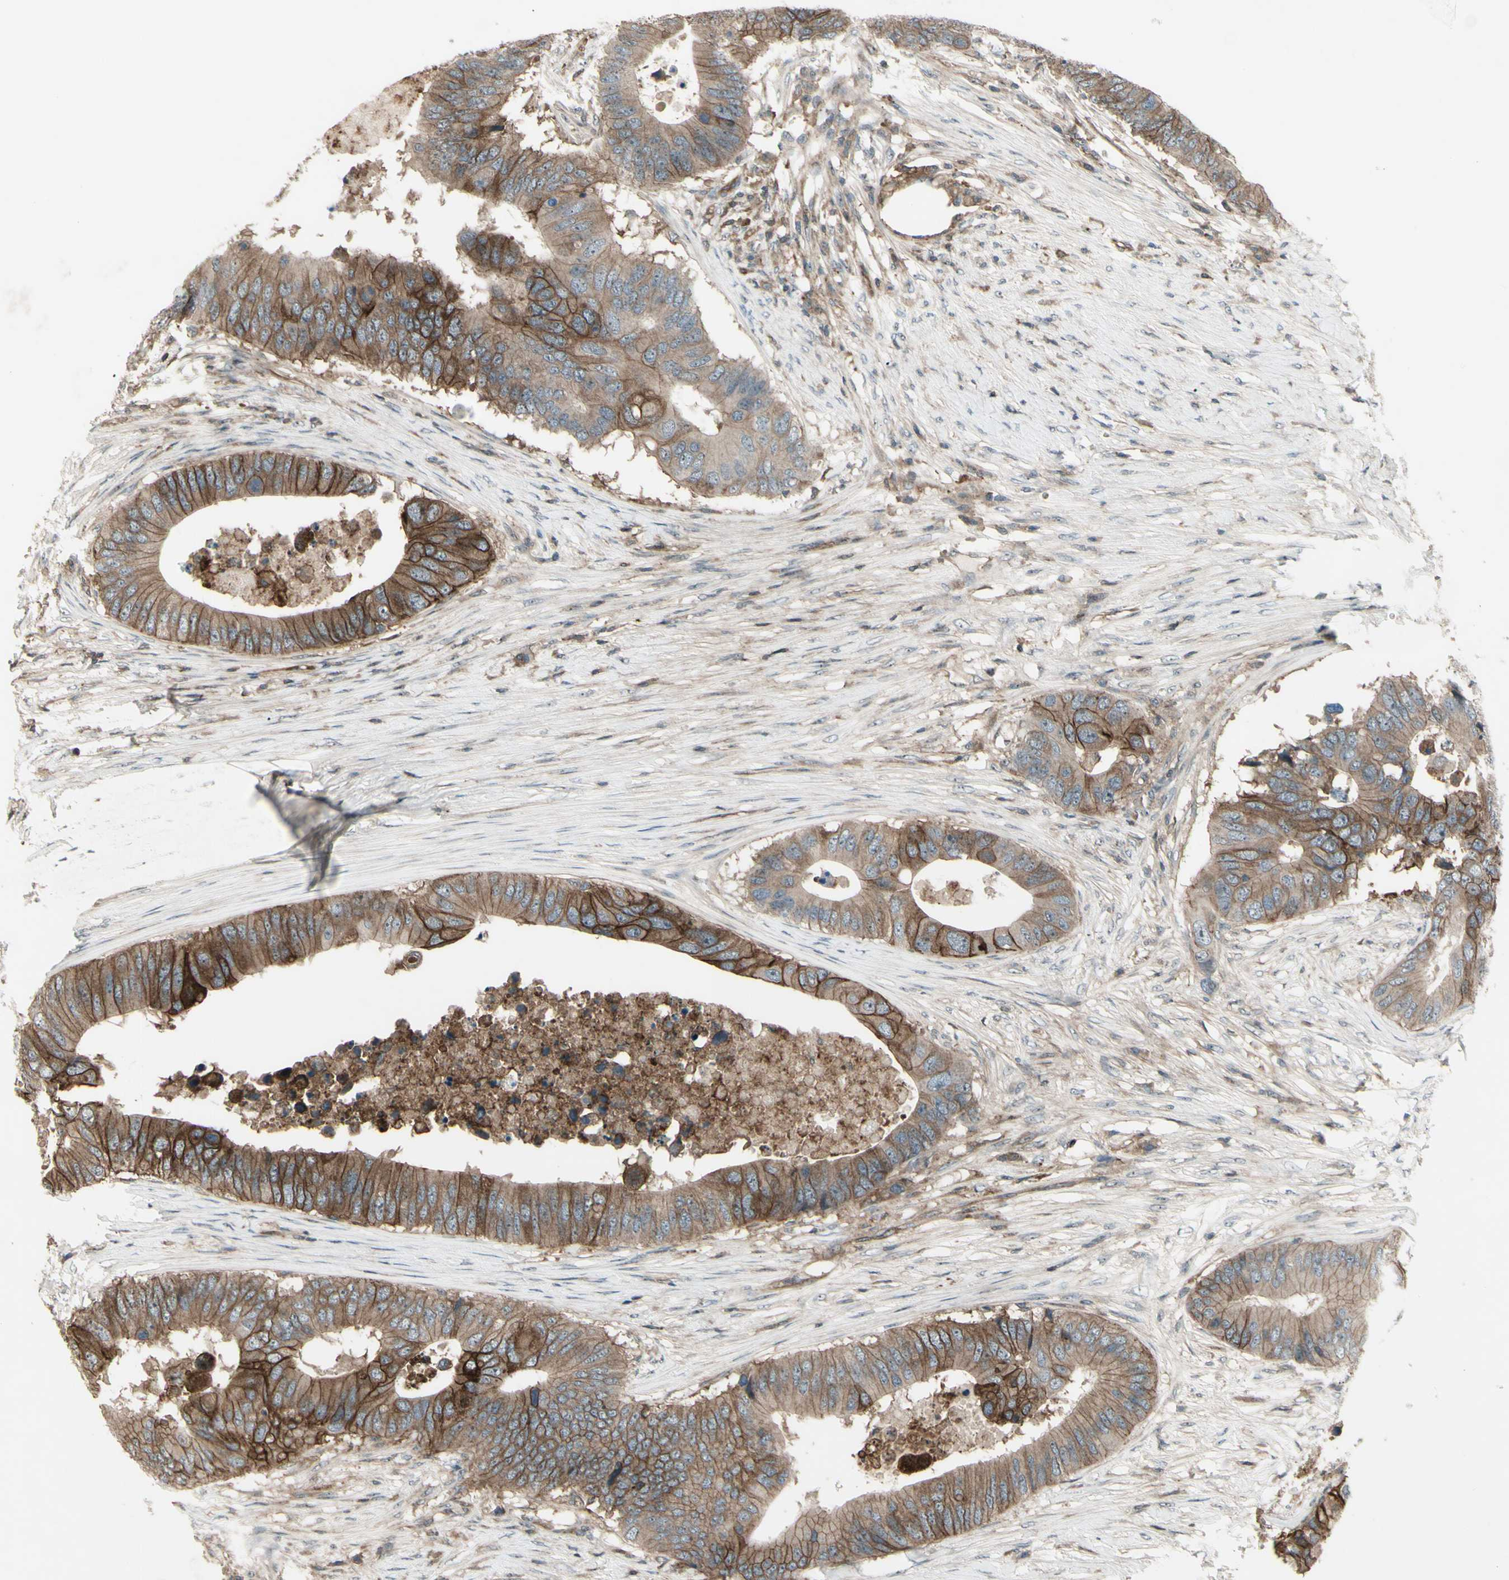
{"staining": {"intensity": "moderate", "quantity": ">75%", "location": "cytoplasmic/membranous"}, "tissue": "colorectal cancer", "cell_type": "Tumor cells", "image_type": "cancer", "snomed": [{"axis": "morphology", "description": "Adenocarcinoma, NOS"}, {"axis": "topography", "description": "Colon"}], "caption": "Protein expression analysis of adenocarcinoma (colorectal) shows moderate cytoplasmic/membranous staining in about >75% of tumor cells. The staining is performed using DAB (3,3'-diaminobenzidine) brown chromogen to label protein expression. The nuclei are counter-stained blue using hematoxylin.", "gene": "FXYD5", "patient": {"sex": "male", "age": 71}}